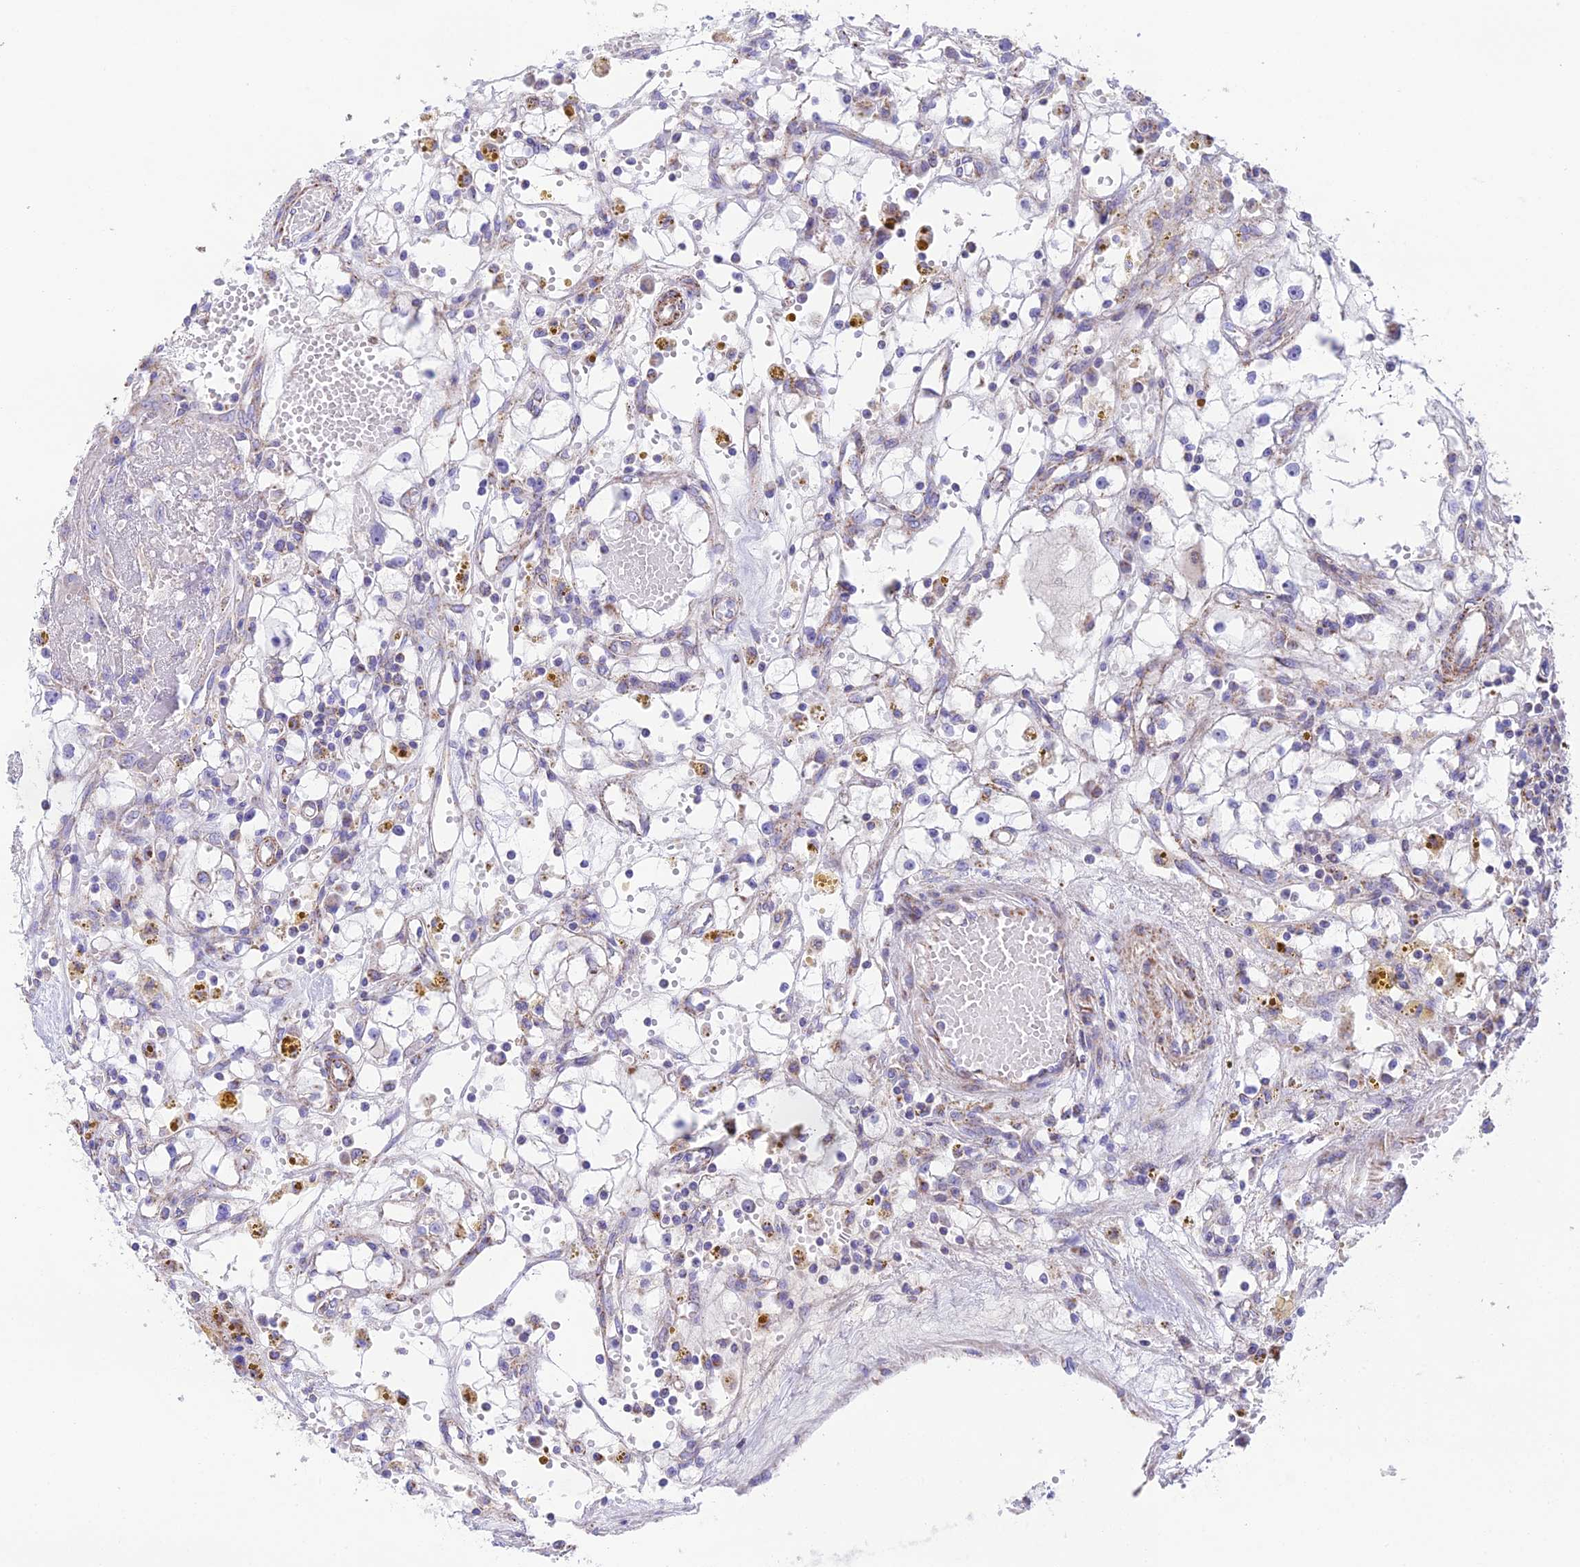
{"staining": {"intensity": "negative", "quantity": "none", "location": "none"}, "tissue": "renal cancer", "cell_type": "Tumor cells", "image_type": "cancer", "snomed": [{"axis": "morphology", "description": "Adenocarcinoma, NOS"}, {"axis": "topography", "description": "Kidney"}], "caption": "Micrograph shows no significant protein expression in tumor cells of renal cancer.", "gene": "HSDL2", "patient": {"sex": "male", "age": 56}}